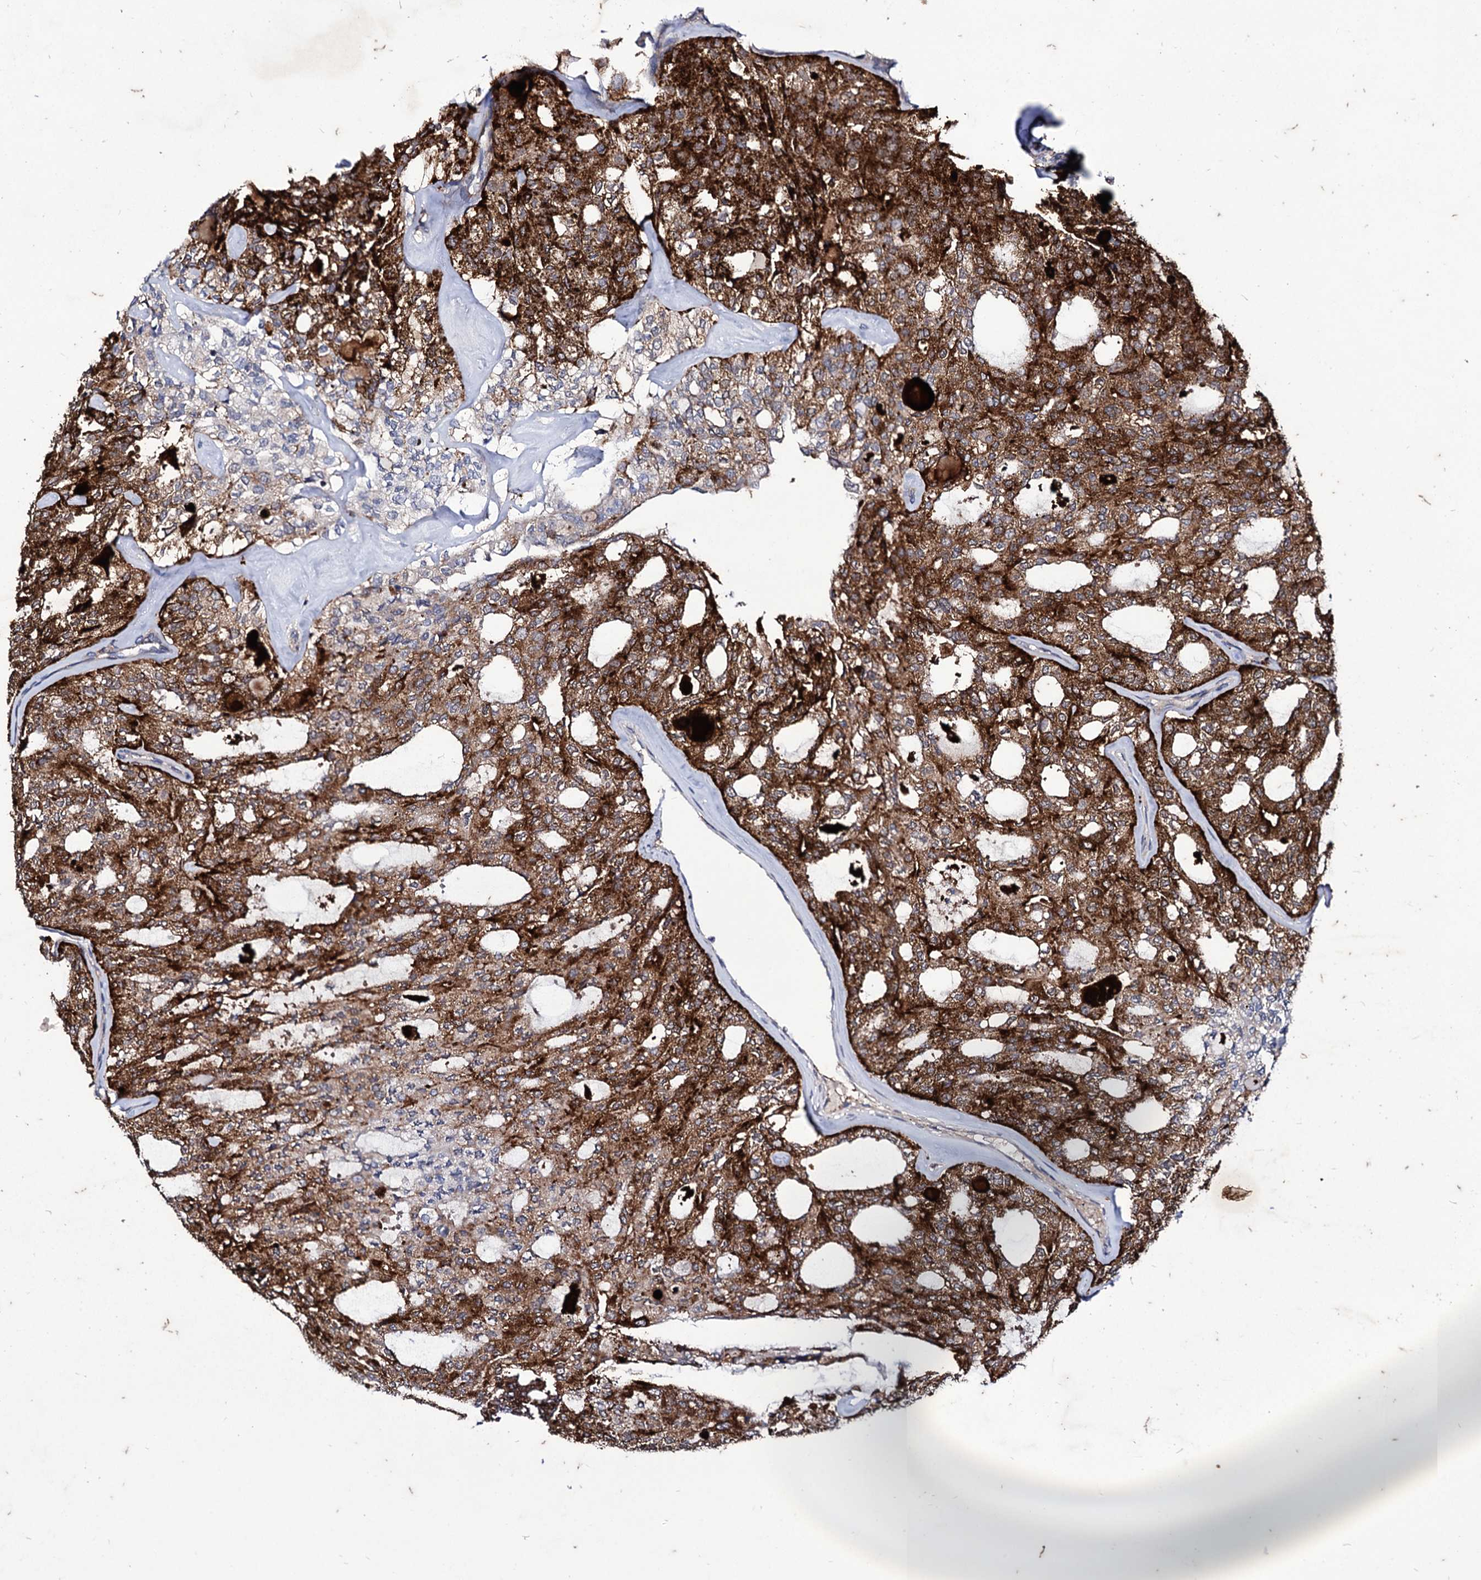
{"staining": {"intensity": "strong", "quantity": ">75%", "location": "cytoplasmic/membranous"}, "tissue": "thyroid cancer", "cell_type": "Tumor cells", "image_type": "cancer", "snomed": [{"axis": "morphology", "description": "Follicular adenoma carcinoma, NOS"}, {"axis": "topography", "description": "Thyroid gland"}], "caption": "Strong cytoplasmic/membranous protein expression is present in approximately >75% of tumor cells in thyroid cancer (follicular adenoma carcinoma).", "gene": "AXL", "patient": {"sex": "male", "age": 75}}